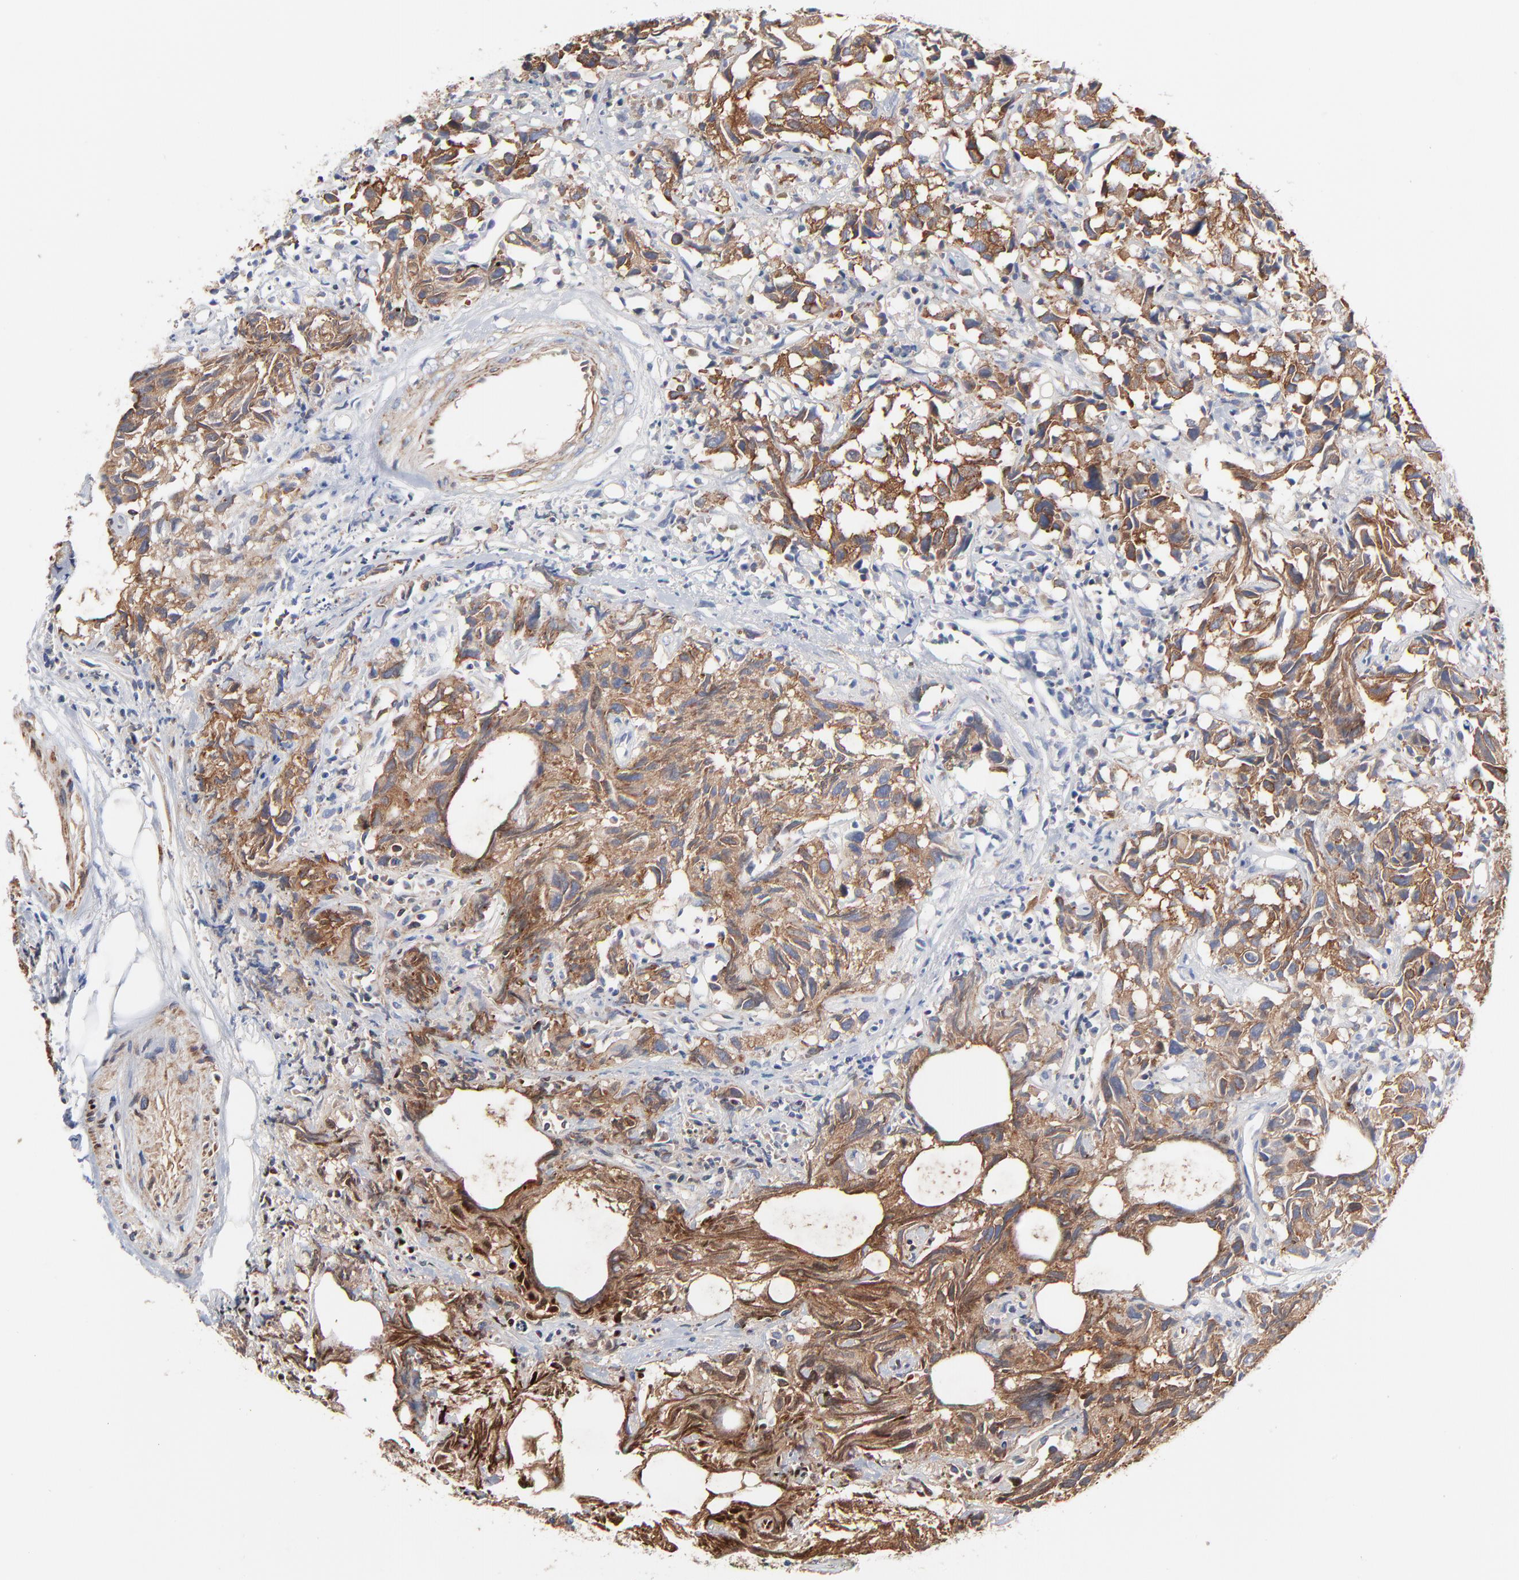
{"staining": {"intensity": "moderate", "quantity": ">75%", "location": "cytoplasmic/membranous"}, "tissue": "urothelial cancer", "cell_type": "Tumor cells", "image_type": "cancer", "snomed": [{"axis": "morphology", "description": "Urothelial carcinoma, High grade"}, {"axis": "topography", "description": "Urinary bladder"}], "caption": "This photomicrograph displays urothelial cancer stained with immunohistochemistry to label a protein in brown. The cytoplasmic/membranous of tumor cells show moderate positivity for the protein. Nuclei are counter-stained blue.", "gene": "CD2AP", "patient": {"sex": "female", "age": 75}}